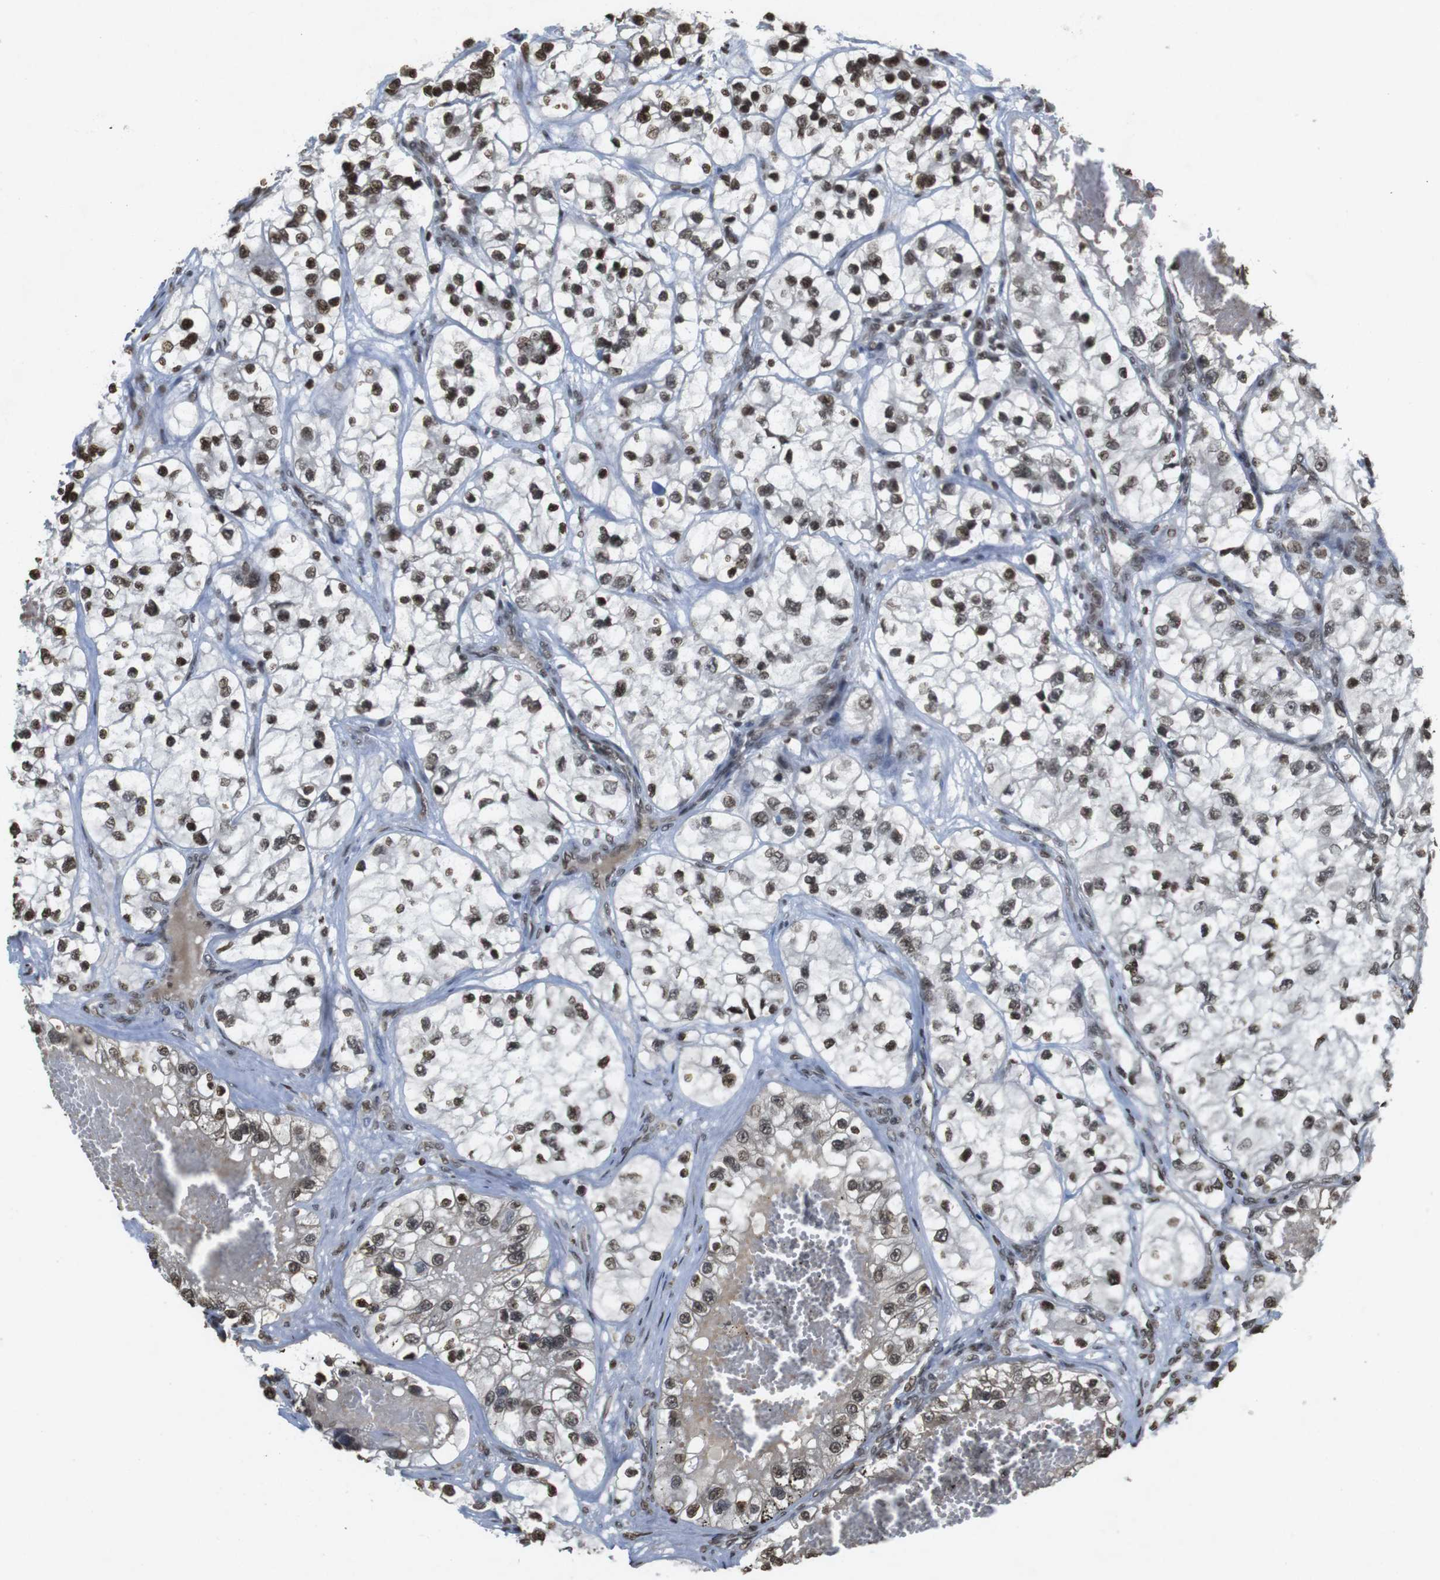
{"staining": {"intensity": "moderate", "quantity": ">75%", "location": "nuclear"}, "tissue": "renal cancer", "cell_type": "Tumor cells", "image_type": "cancer", "snomed": [{"axis": "morphology", "description": "Adenocarcinoma, NOS"}, {"axis": "topography", "description": "Kidney"}], "caption": "DAB immunohistochemical staining of human renal cancer reveals moderate nuclear protein positivity in approximately >75% of tumor cells.", "gene": "FOXA3", "patient": {"sex": "female", "age": 57}}